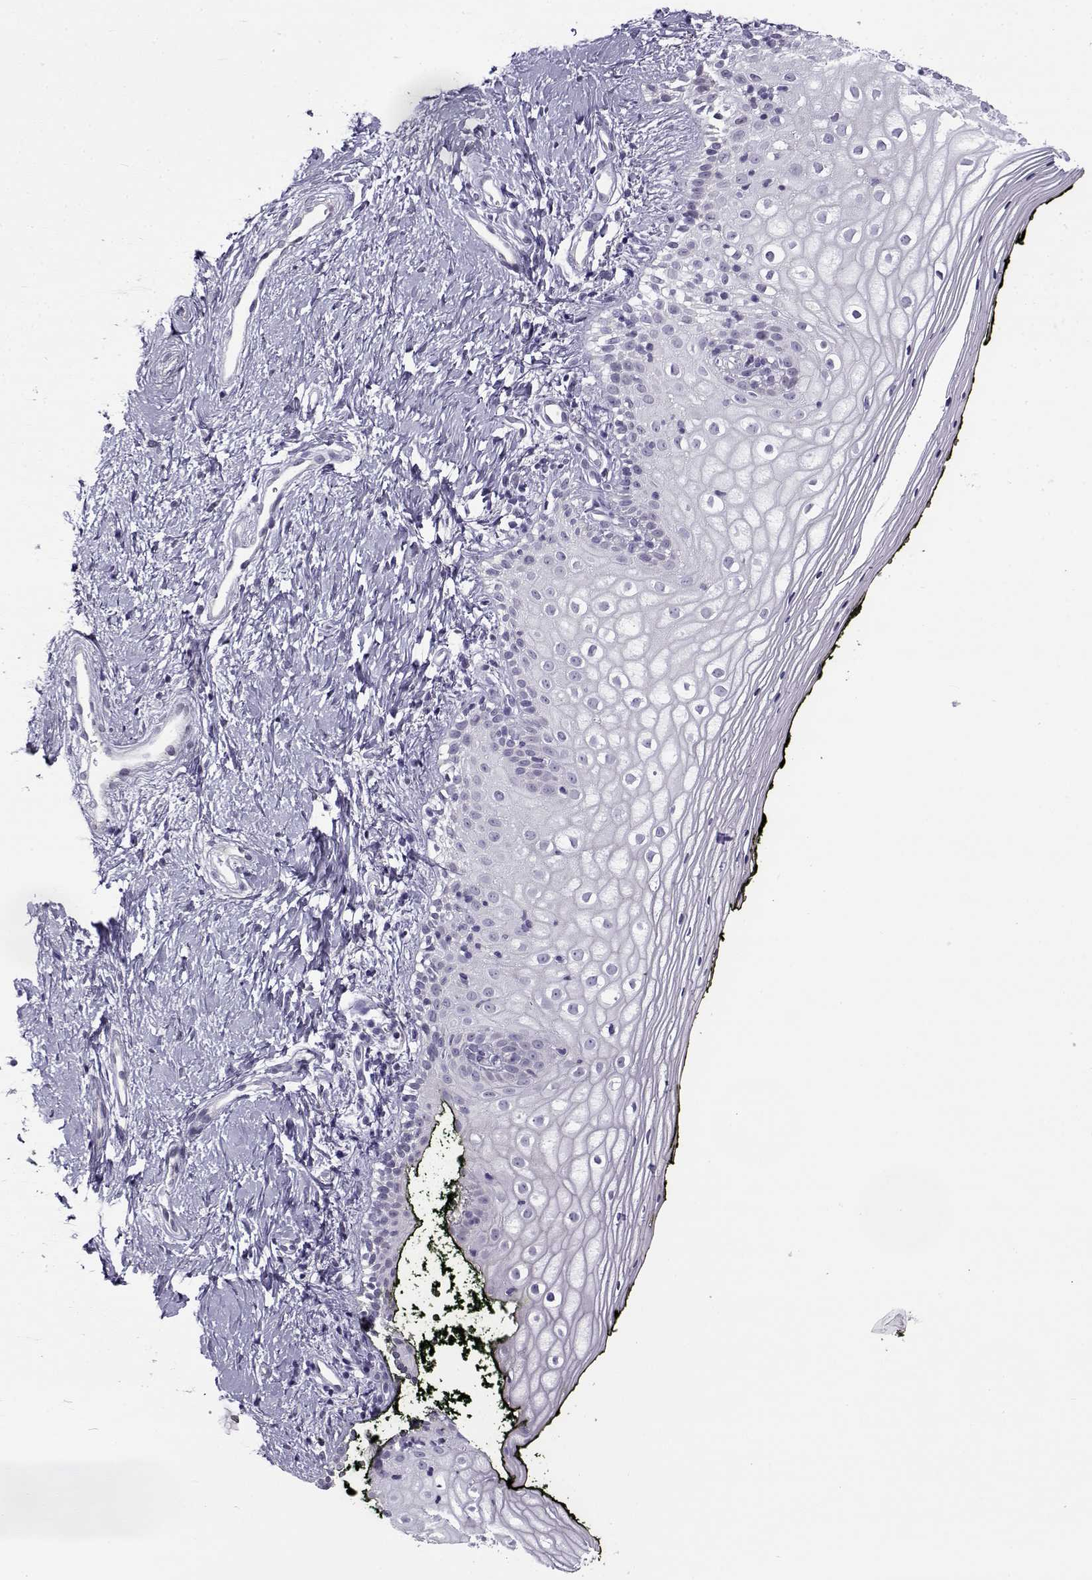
{"staining": {"intensity": "negative", "quantity": "none", "location": "none"}, "tissue": "vagina", "cell_type": "Squamous epithelial cells", "image_type": "normal", "snomed": [{"axis": "morphology", "description": "Normal tissue, NOS"}, {"axis": "topography", "description": "Vagina"}], "caption": "An IHC histopathology image of unremarkable vagina is shown. There is no staining in squamous epithelial cells of vagina. (Immunohistochemistry, brightfield microscopy, high magnification).", "gene": "TEX55", "patient": {"sex": "female", "age": 47}}